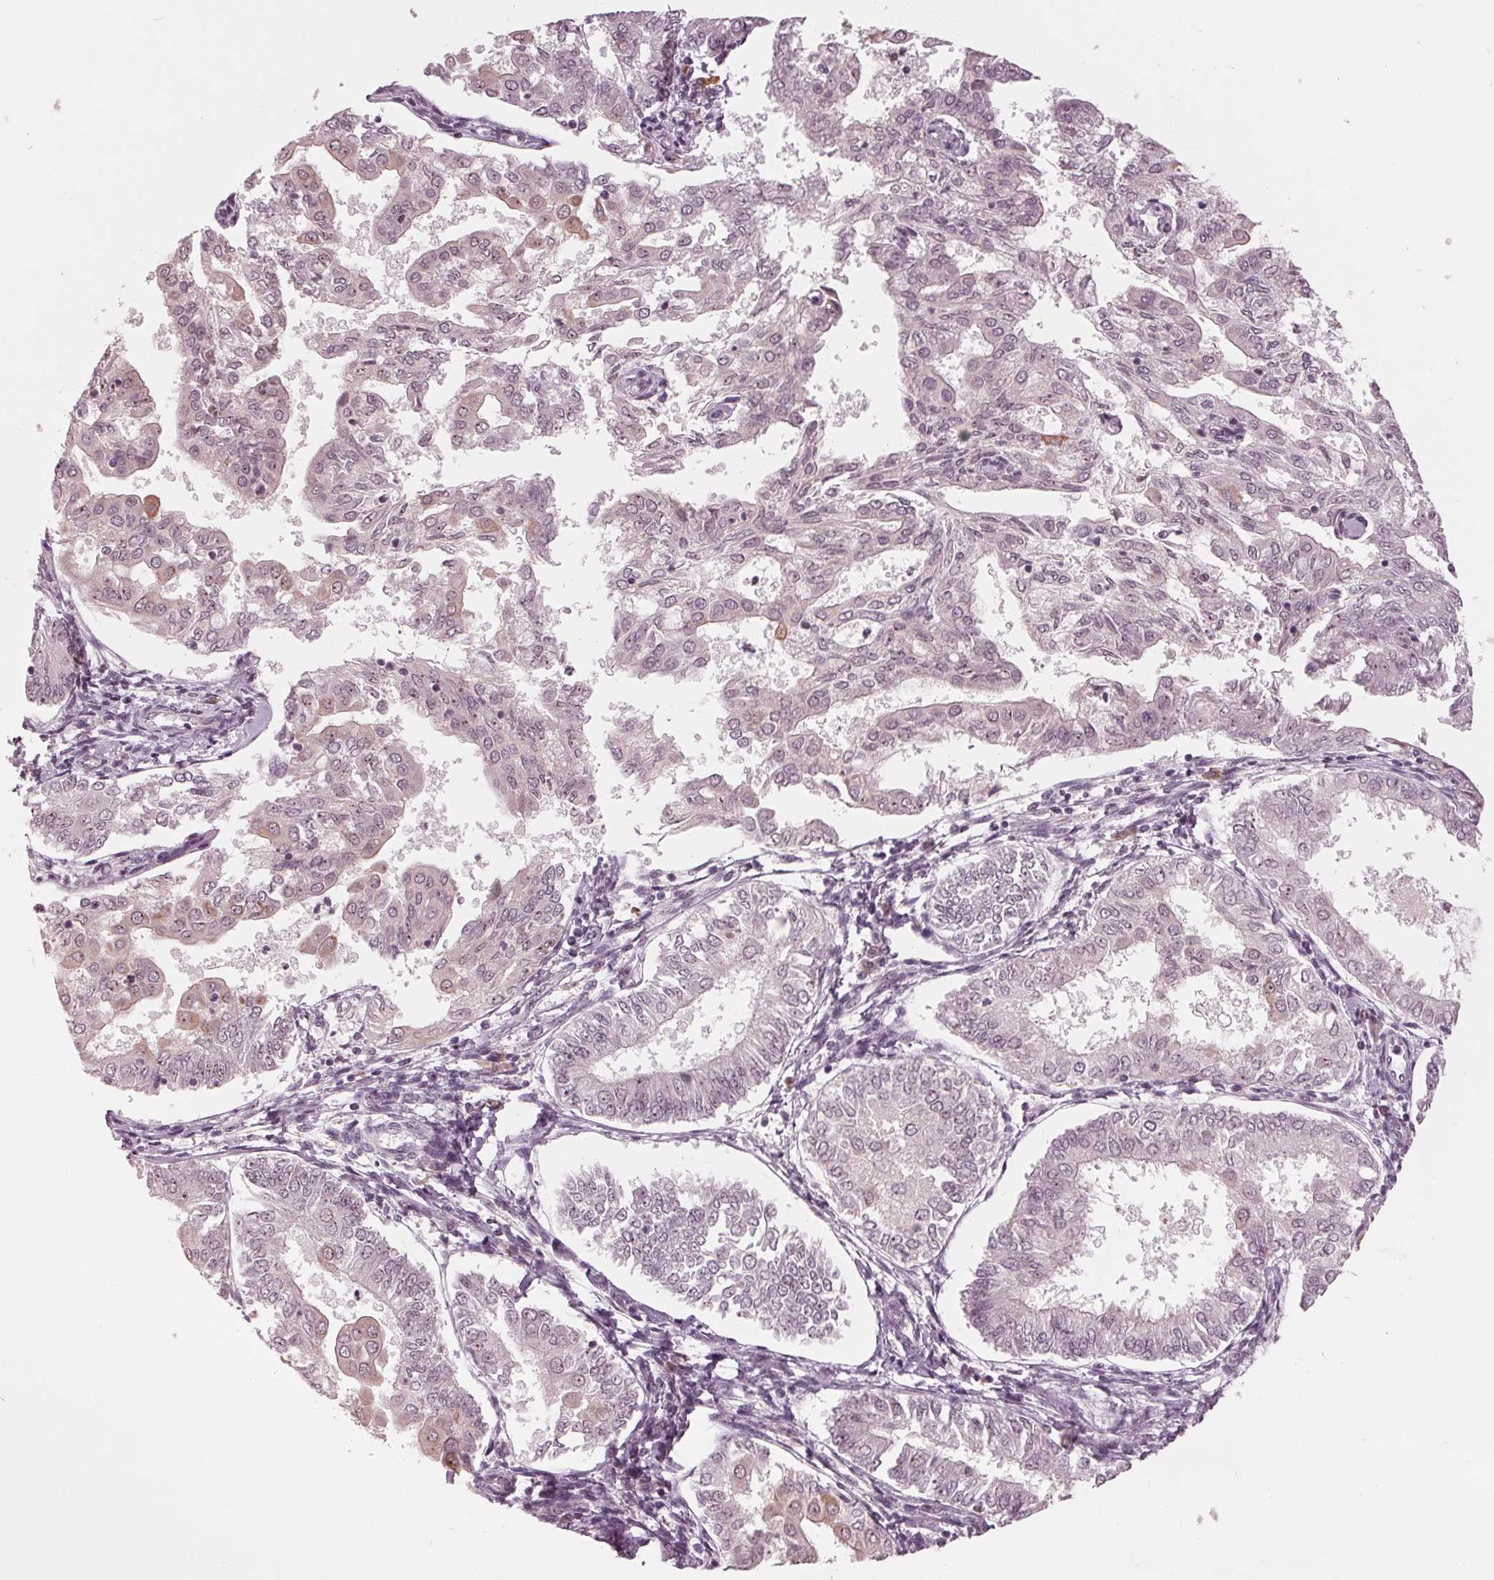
{"staining": {"intensity": "weak", "quantity": "<25%", "location": "nuclear"}, "tissue": "endometrial cancer", "cell_type": "Tumor cells", "image_type": "cancer", "snomed": [{"axis": "morphology", "description": "Adenocarcinoma, NOS"}, {"axis": "topography", "description": "Endometrium"}], "caption": "Immunohistochemistry of human endometrial cancer displays no expression in tumor cells.", "gene": "SLX4", "patient": {"sex": "female", "age": 68}}